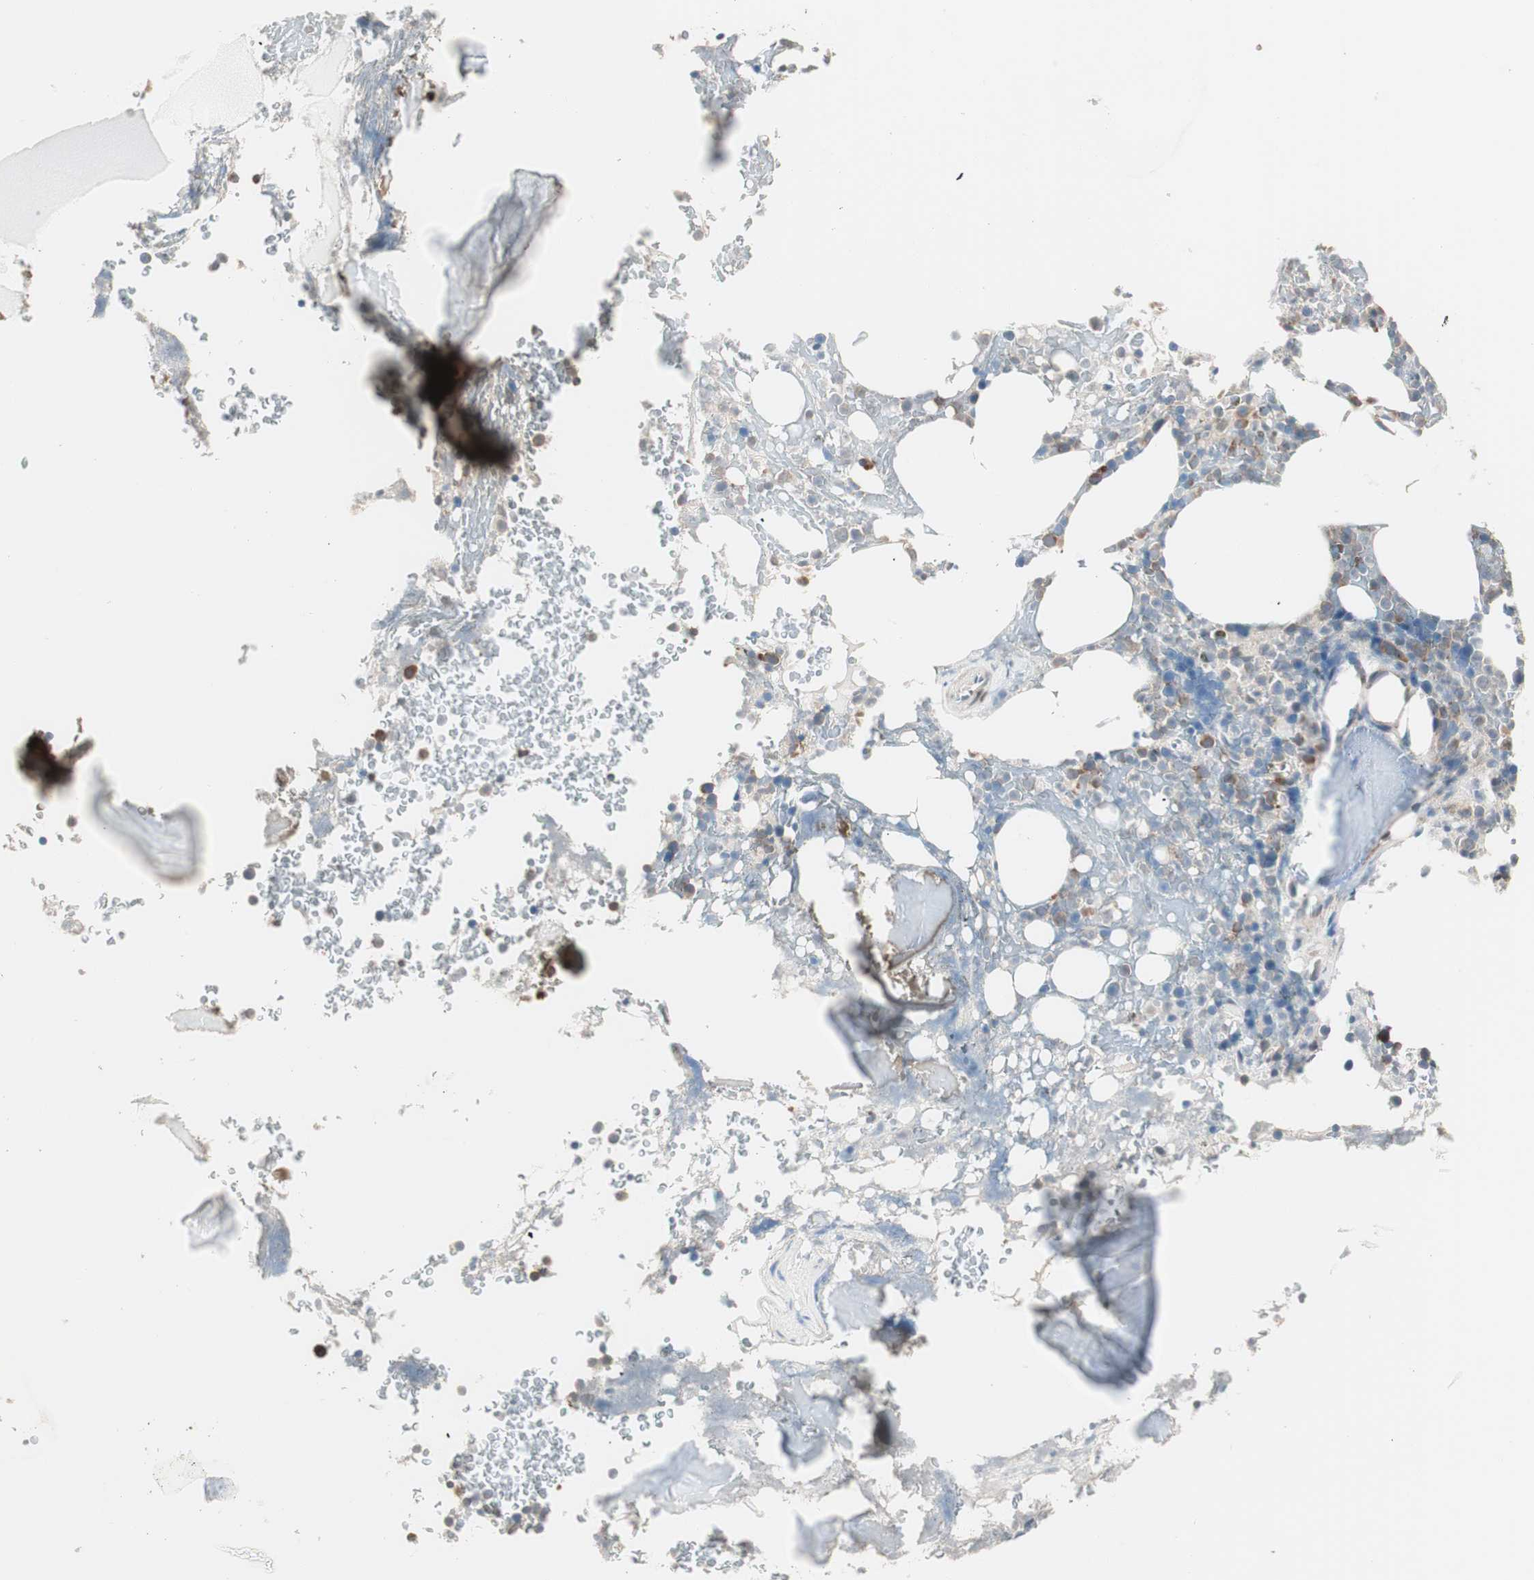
{"staining": {"intensity": "moderate", "quantity": "<25%", "location": "cytoplasmic/membranous"}, "tissue": "bone marrow", "cell_type": "Hematopoietic cells", "image_type": "normal", "snomed": [{"axis": "morphology", "description": "Normal tissue, NOS"}, {"axis": "topography", "description": "Bone marrow"}], "caption": "The histopathology image demonstrates staining of unremarkable bone marrow, revealing moderate cytoplasmic/membranous protein positivity (brown color) within hematopoietic cells.", "gene": "RAD54B", "patient": {"sex": "female", "age": 66}}